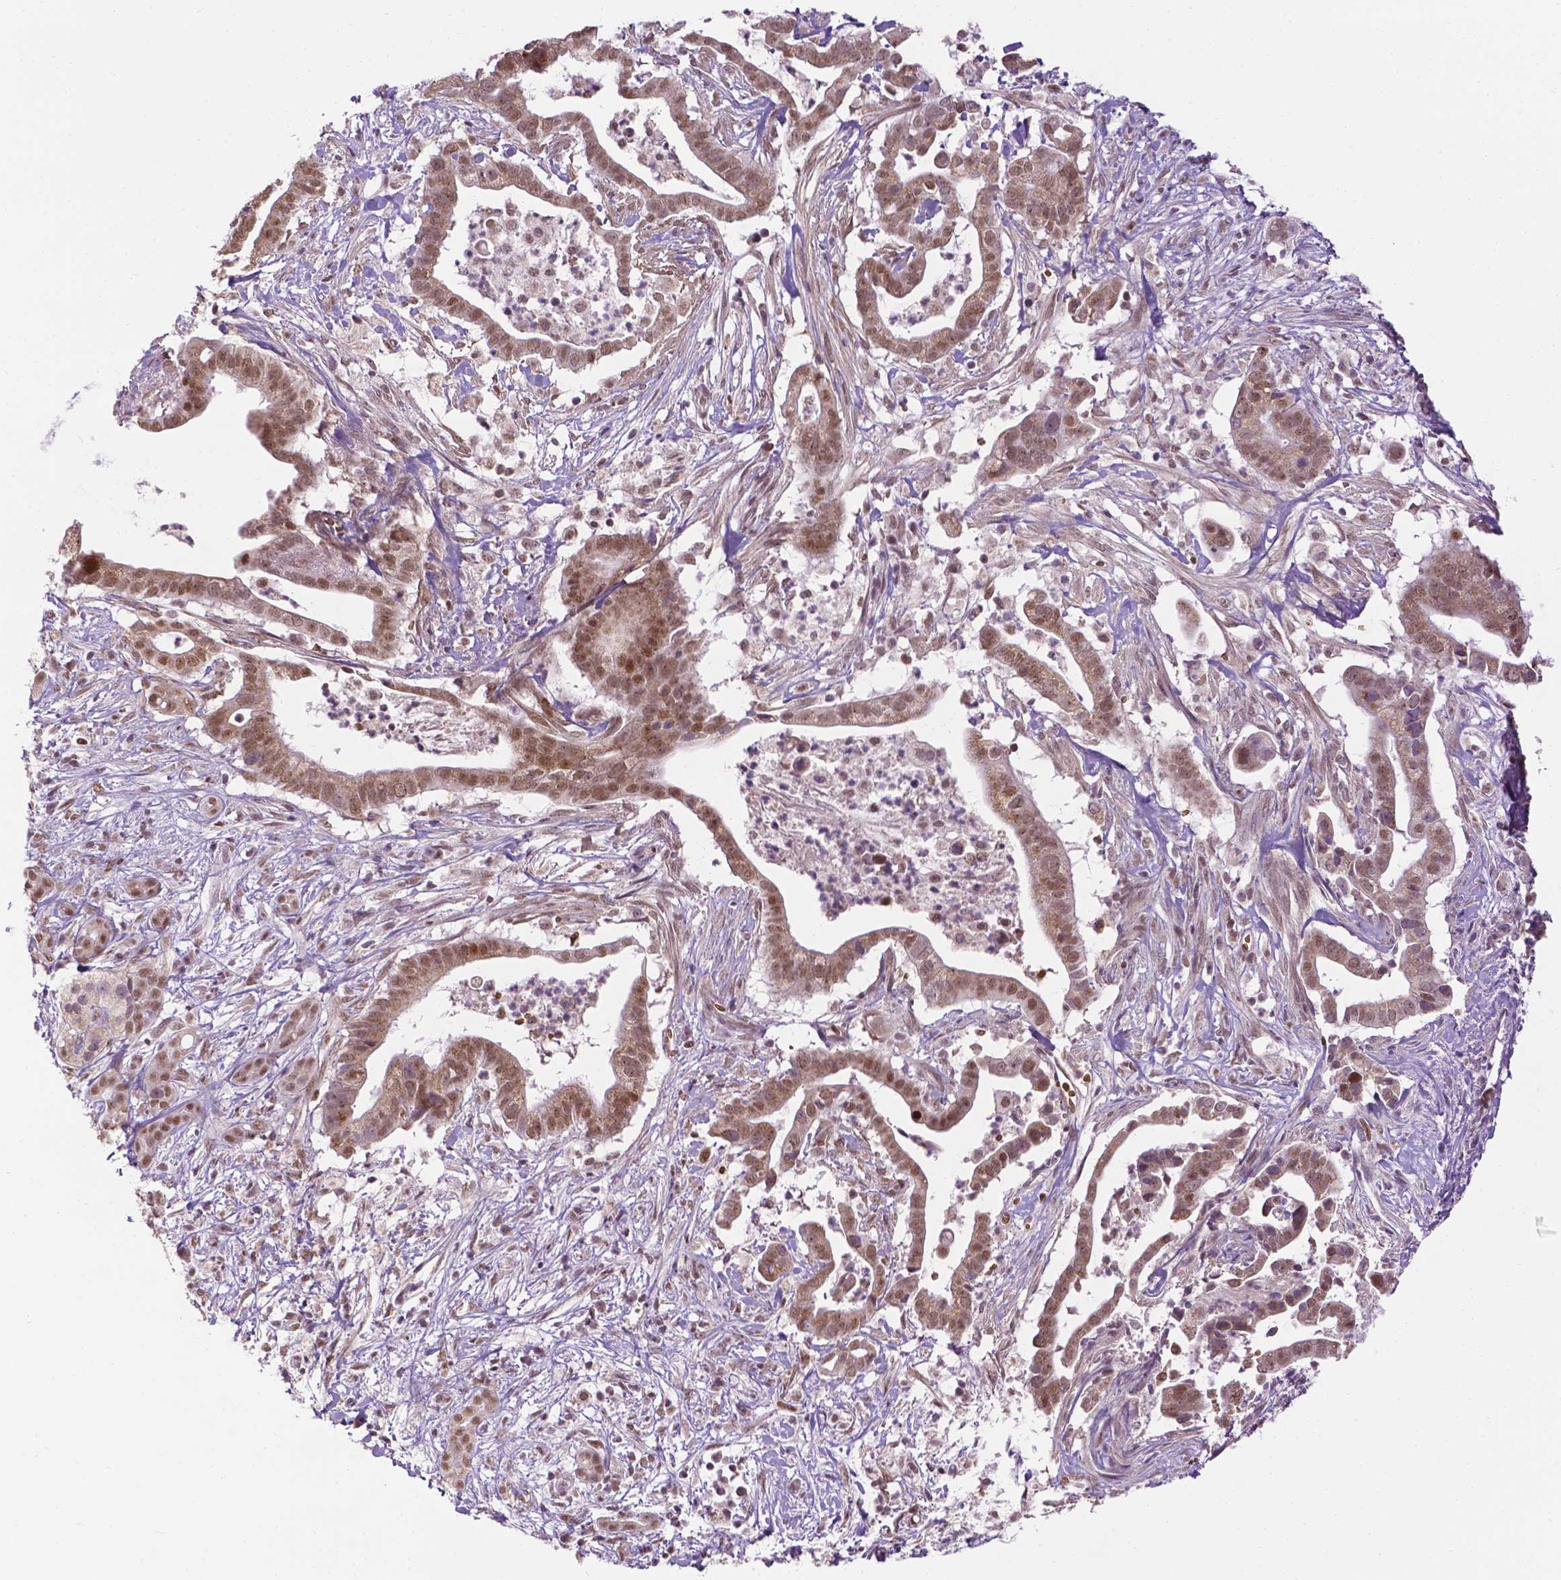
{"staining": {"intensity": "moderate", "quantity": ">75%", "location": "nuclear"}, "tissue": "pancreatic cancer", "cell_type": "Tumor cells", "image_type": "cancer", "snomed": [{"axis": "morphology", "description": "Adenocarcinoma, NOS"}, {"axis": "topography", "description": "Pancreas"}], "caption": "The immunohistochemical stain shows moderate nuclear expression in tumor cells of pancreatic cancer (adenocarcinoma) tissue.", "gene": "ZNF41", "patient": {"sex": "male", "age": 61}}